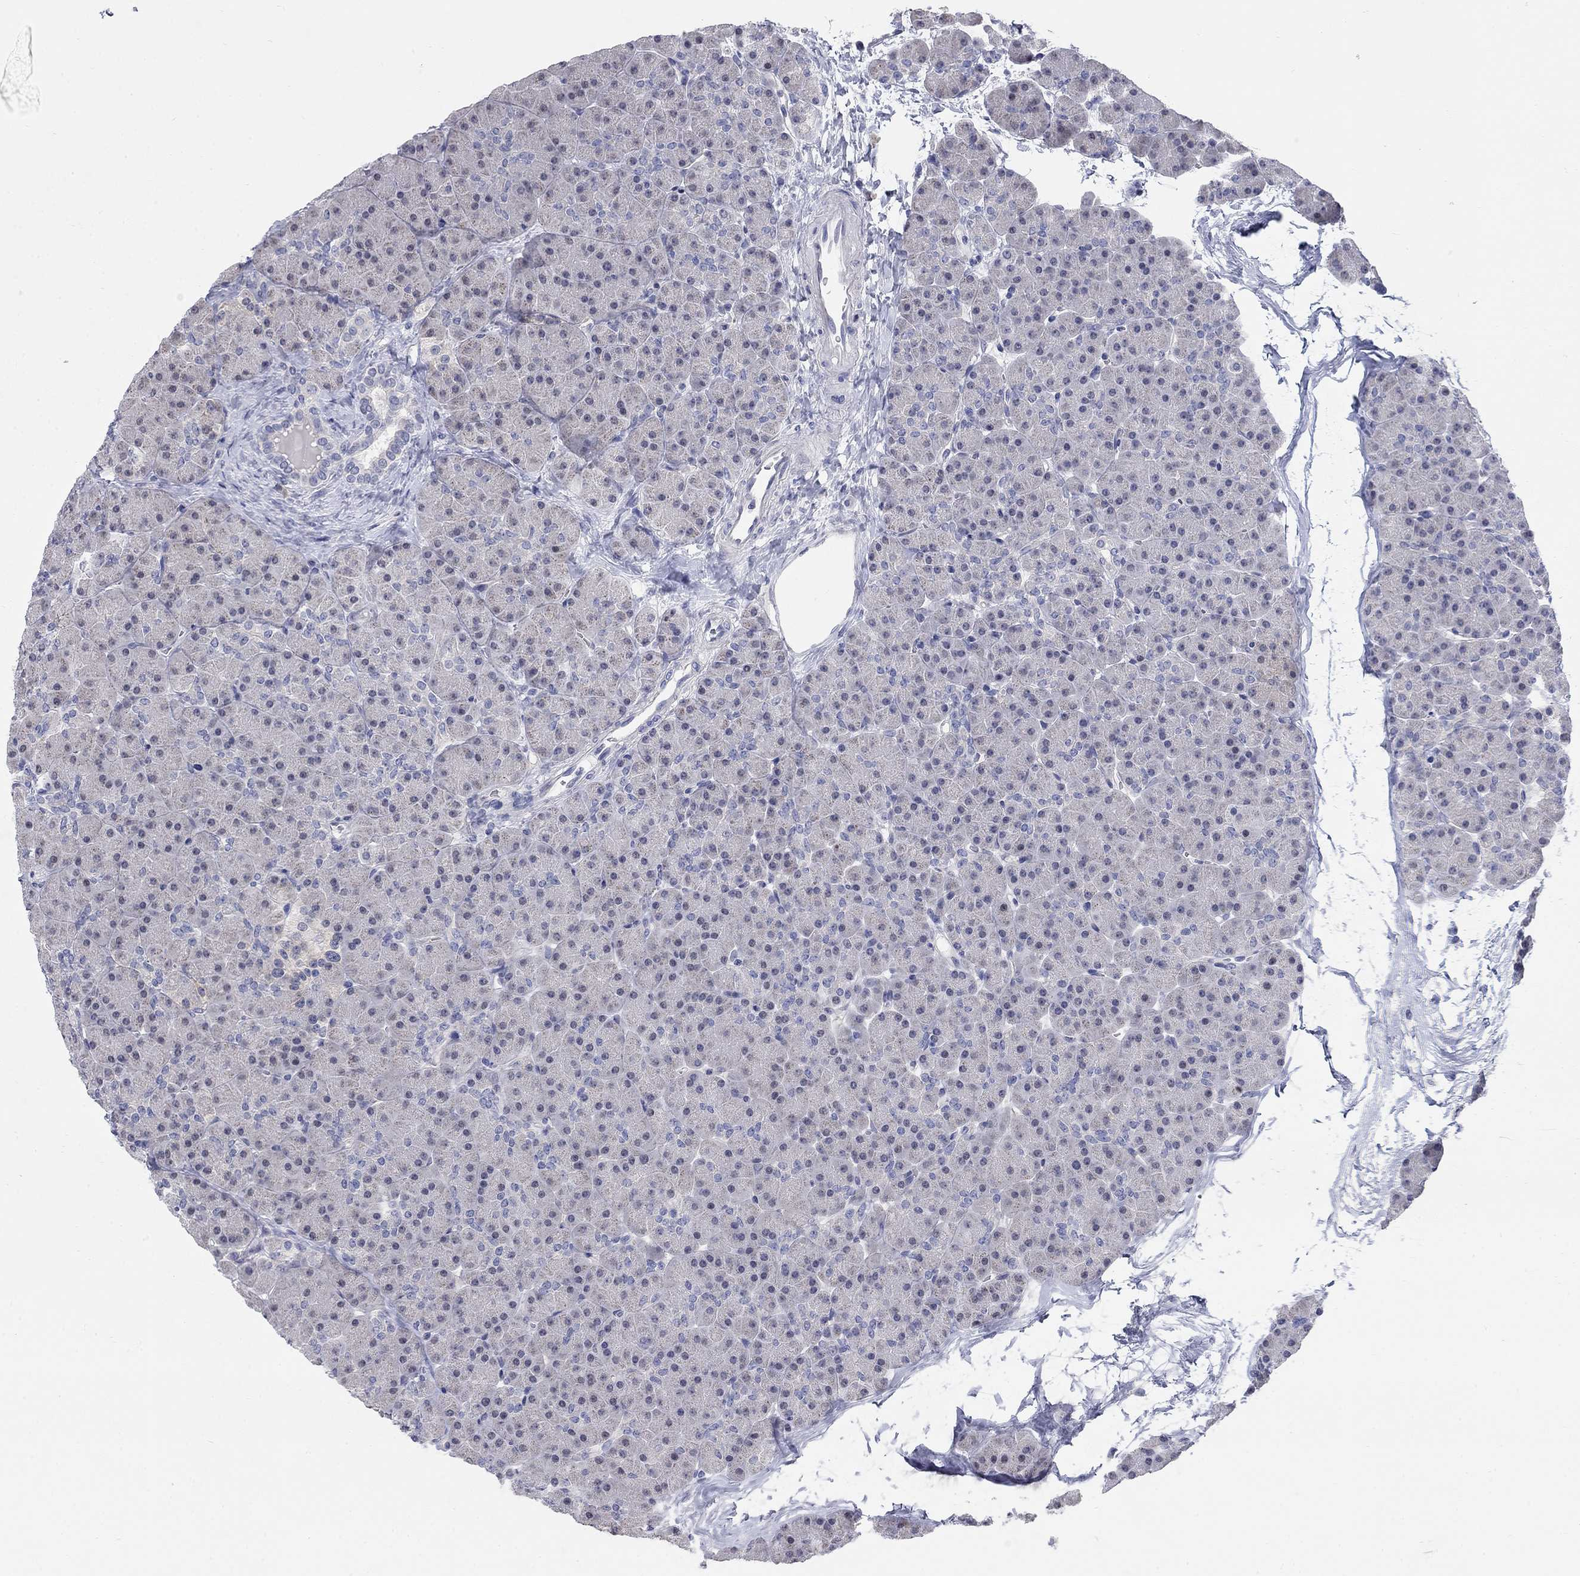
{"staining": {"intensity": "negative", "quantity": "none", "location": "none"}, "tissue": "pancreas", "cell_type": "Exocrine glandular cells", "image_type": "normal", "snomed": [{"axis": "morphology", "description": "Normal tissue, NOS"}, {"axis": "topography", "description": "Pancreas"}], "caption": "DAB (3,3'-diaminobenzidine) immunohistochemical staining of unremarkable pancreas demonstrates no significant positivity in exocrine glandular cells. (DAB (3,3'-diaminobenzidine) immunohistochemistry, high magnification).", "gene": "WASF3", "patient": {"sex": "female", "age": 44}}